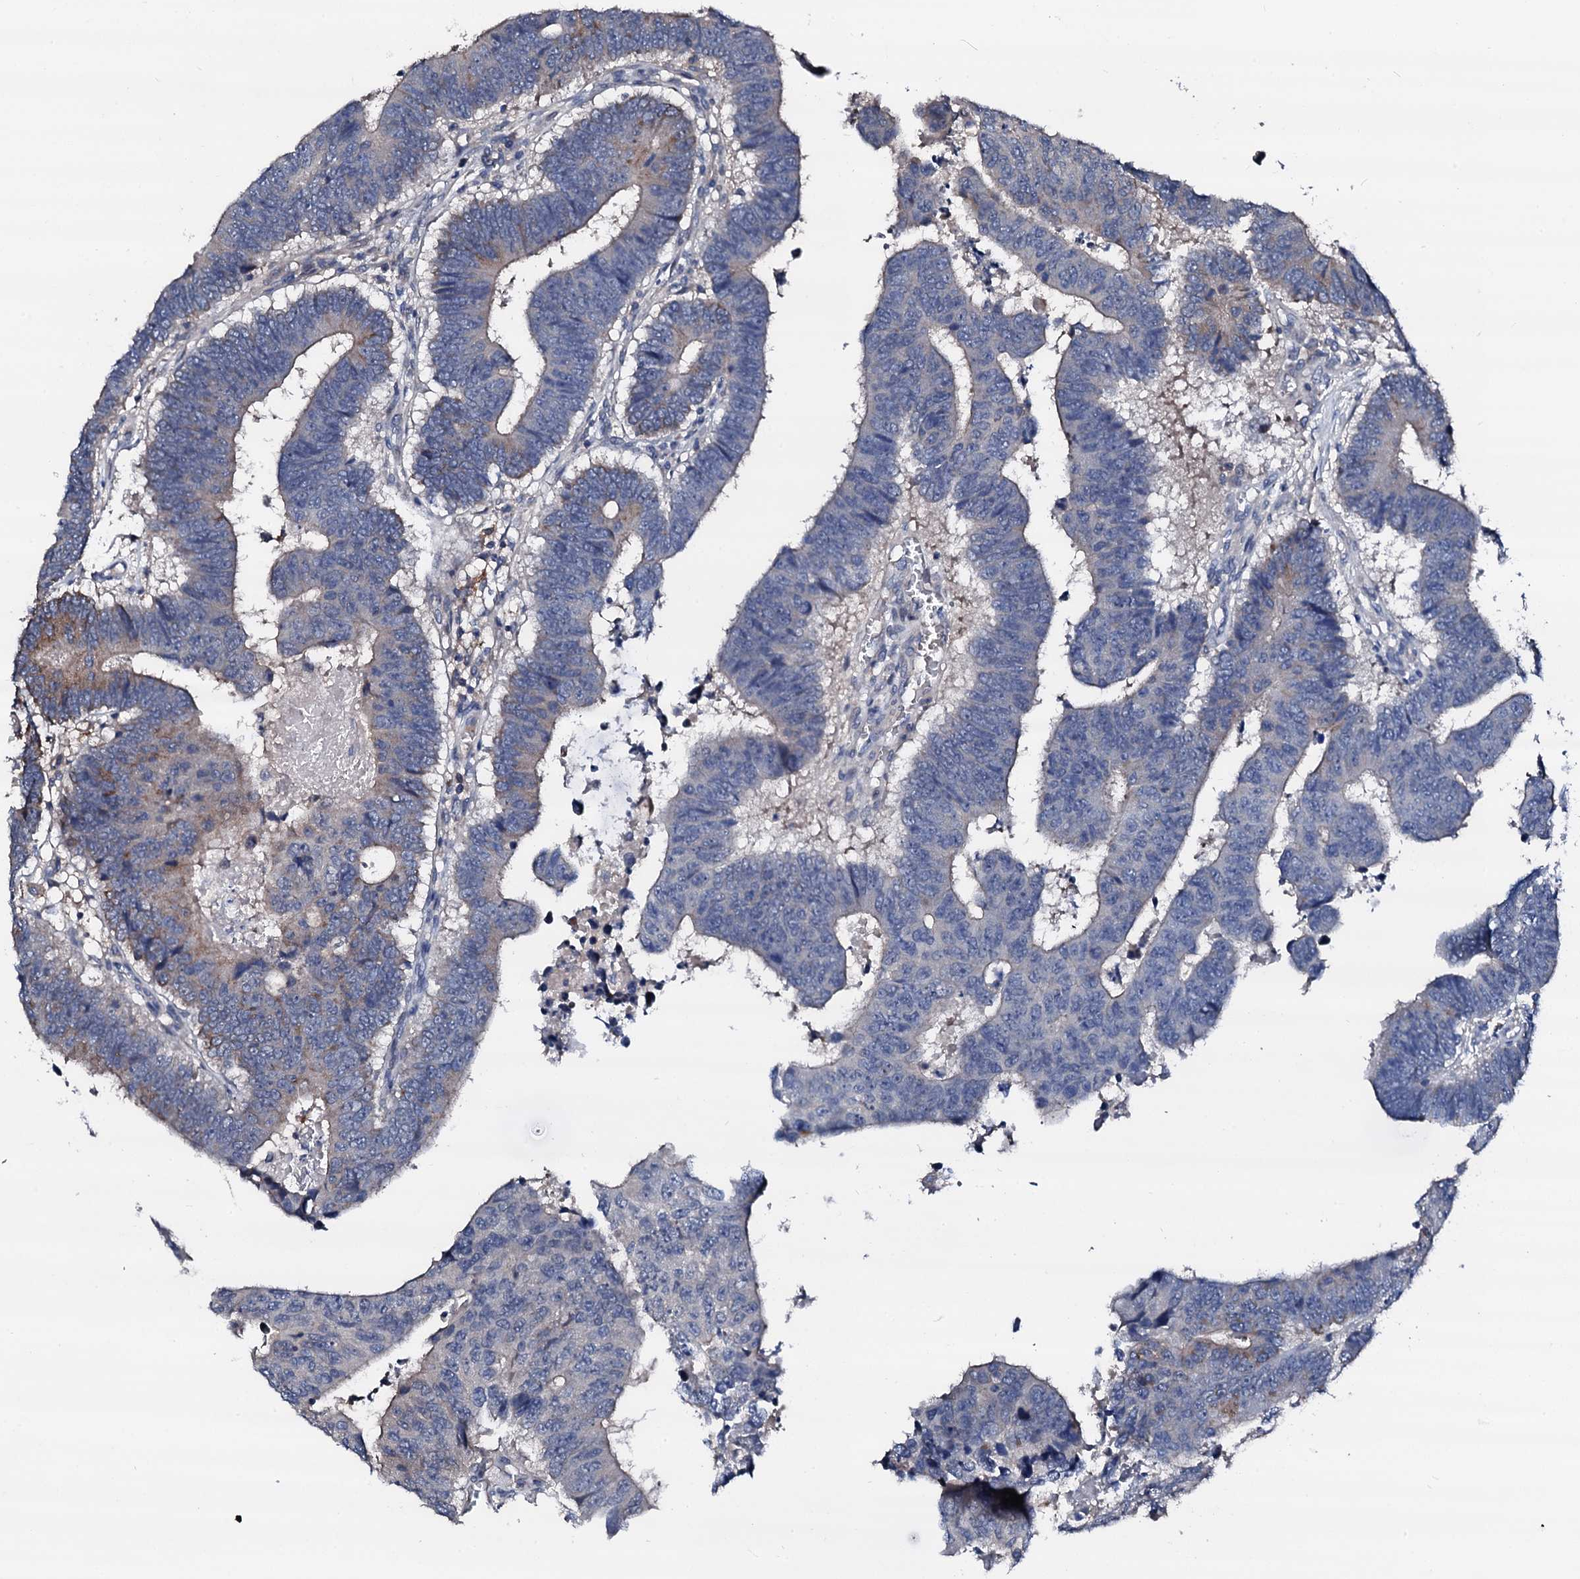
{"staining": {"intensity": "weak", "quantity": "<25%", "location": "cytoplasmic/membranous"}, "tissue": "colorectal cancer", "cell_type": "Tumor cells", "image_type": "cancer", "snomed": [{"axis": "morphology", "description": "Adenocarcinoma, NOS"}, {"axis": "topography", "description": "Rectum"}], "caption": "High magnification brightfield microscopy of colorectal cancer stained with DAB (3,3'-diaminobenzidine) (brown) and counterstained with hematoxylin (blue): tumor cells show no significant expression. (Brightfield microscopy of DAB IHC at high magnification).", "gene": "TRAFD1", "patient": {"sex": "male", "age": 84}}